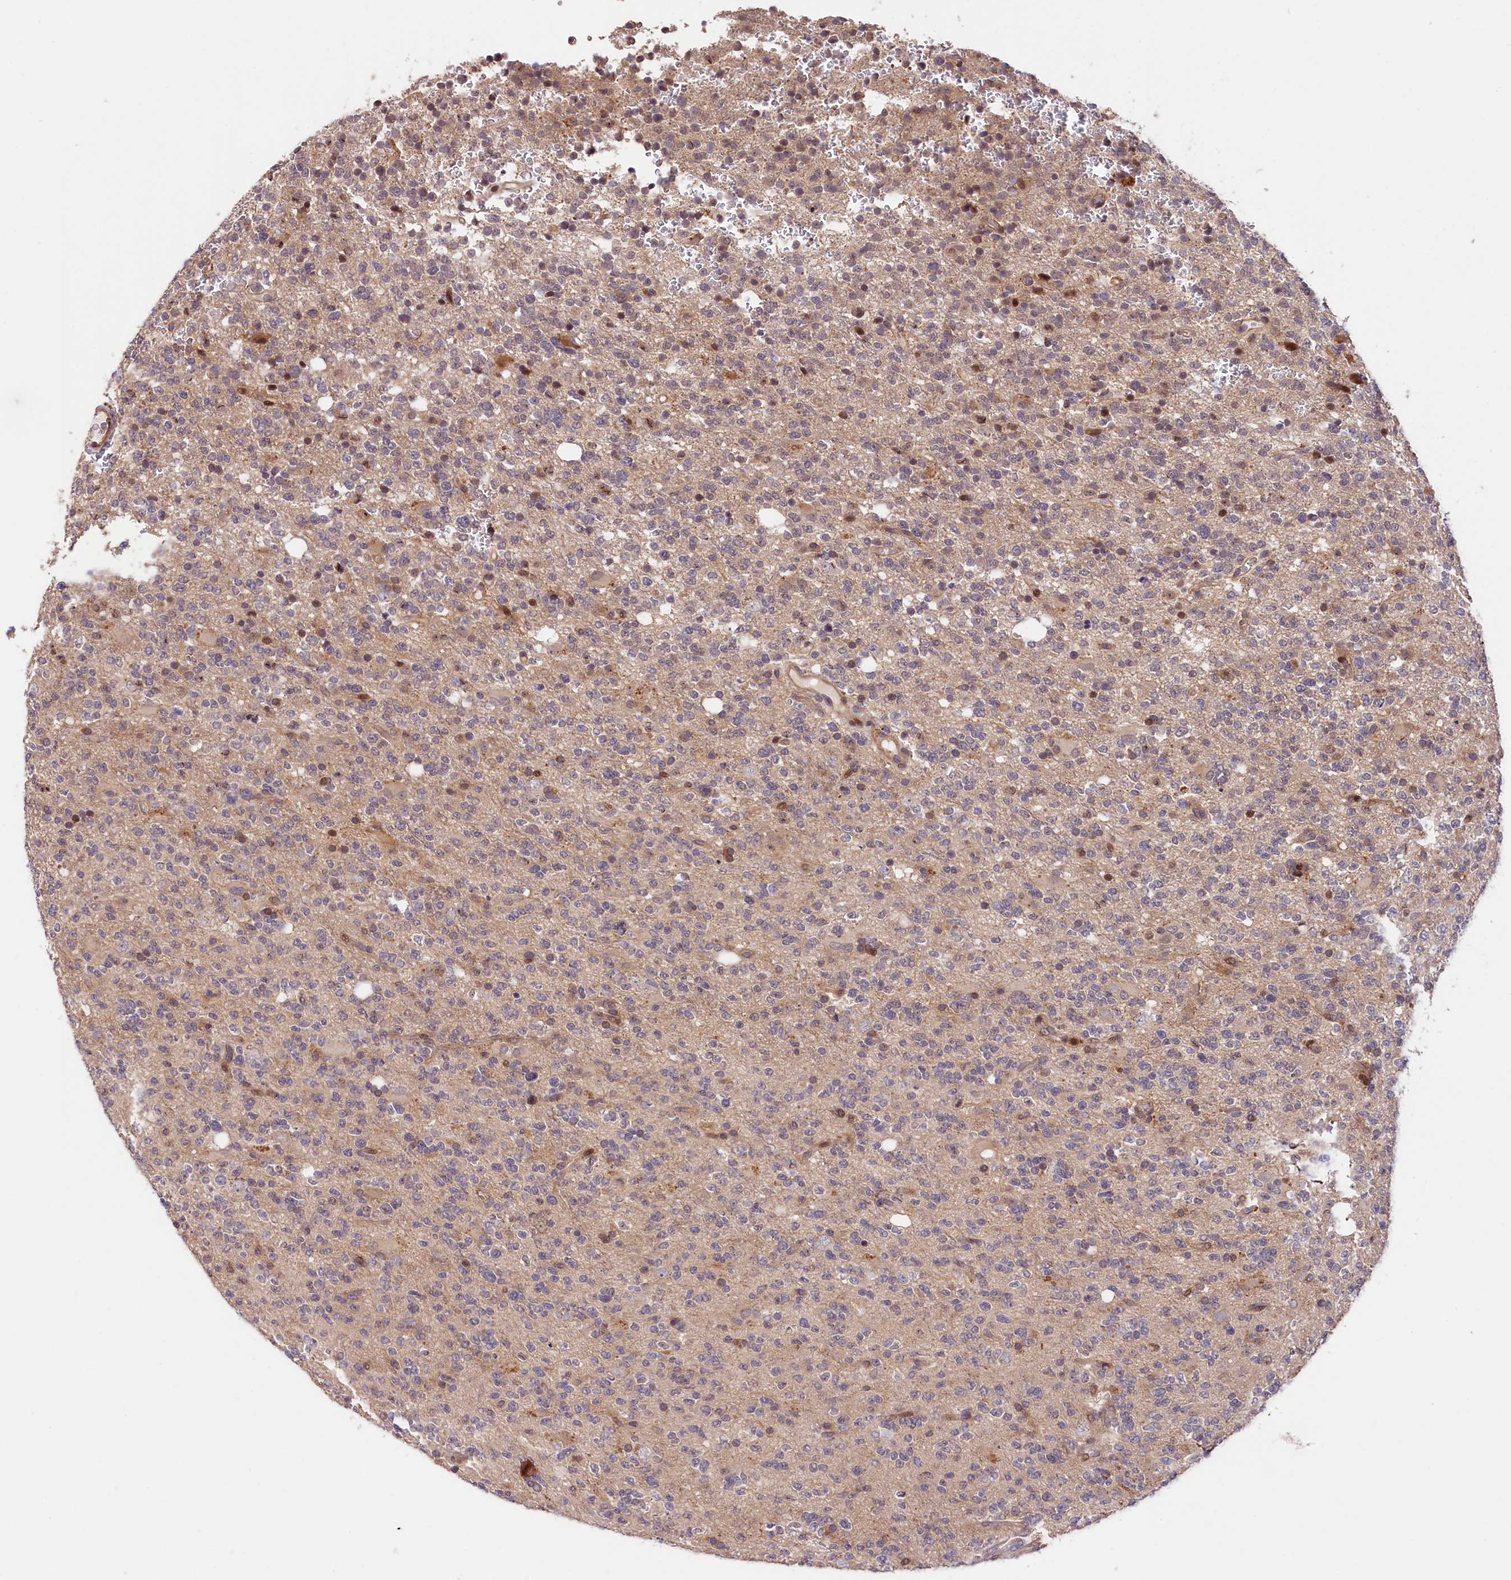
{"staining": {"intensity": "negative", "quantity": "none", "location": "none"}, "tissue": "glioma", "cell_type": "Tumor cells", "image_type": "cancer", "snomed": [{"axis": "morphology", "description": "Glioma, malignant, High grade"}, {"axis": "topography", "description": "Brain"}], "caption": "This is a histopathology image of immunohistochemistry staining of malignant glioma (high-grade), which shows no positivity in tumor cells.", "gene": "CACNA1H", "patient": {"sex": "female", "age": 62}}